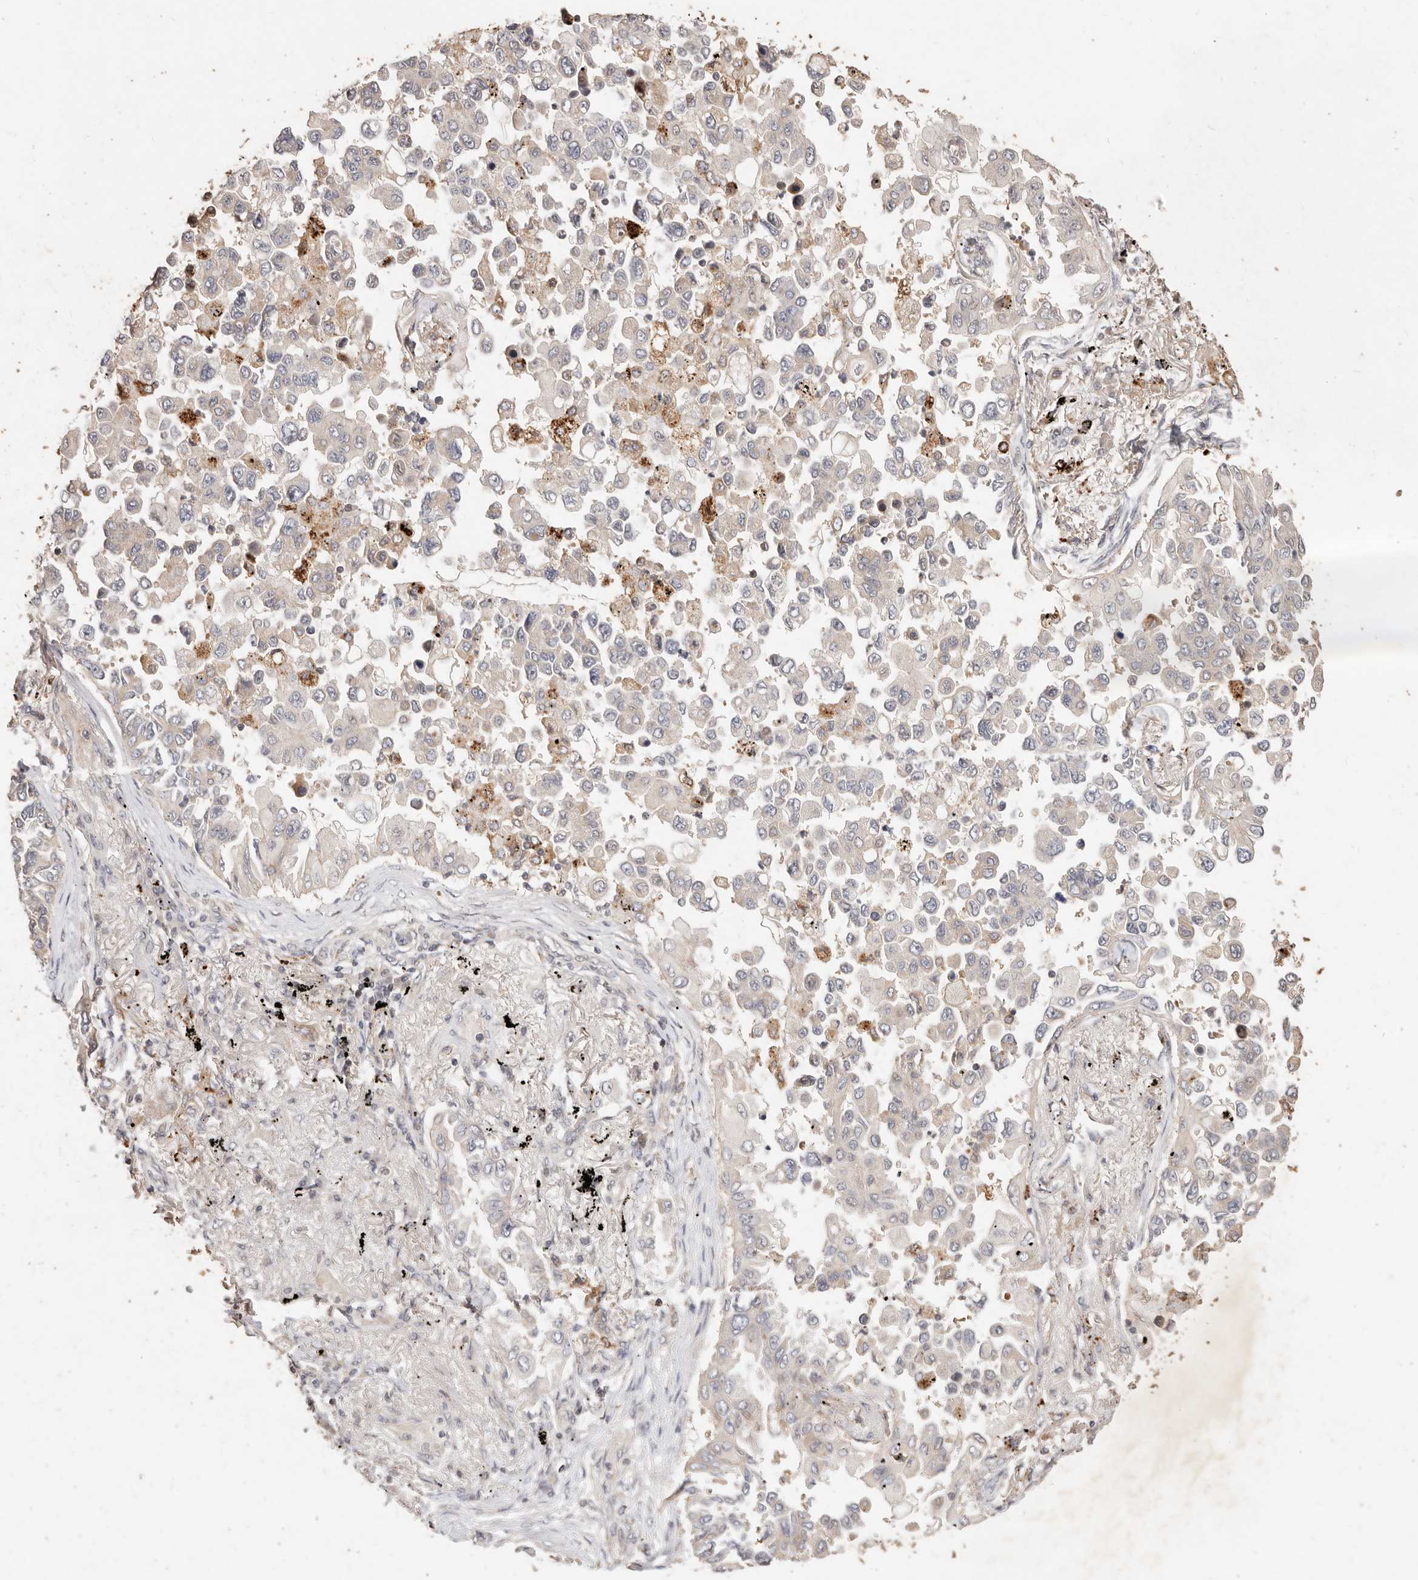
{"staining": {"intensity": "negative", "quantity": "none", "location": "none"}, "tissue": "lung cancer", "cell_type": "Tumor cells", "image_type": "cancer", "snomed": [{"axis": "morphology", "description": "Adenocarcinoma, NOS"}, {"axis": "topography", "description": "Lung"}], "caption": "IHC image of neoplastic tissue: adenocarcinoma (lung) stained with DAB reveals no significant protein staining in tumor cells. The staining is performed using DAB (3,3'-diaminobenzidine) brown chromogen with nuclei counter-stained in using hematoxylin.", "gene": "KIF9", "patient": {"sex": "female", "age": 67}}